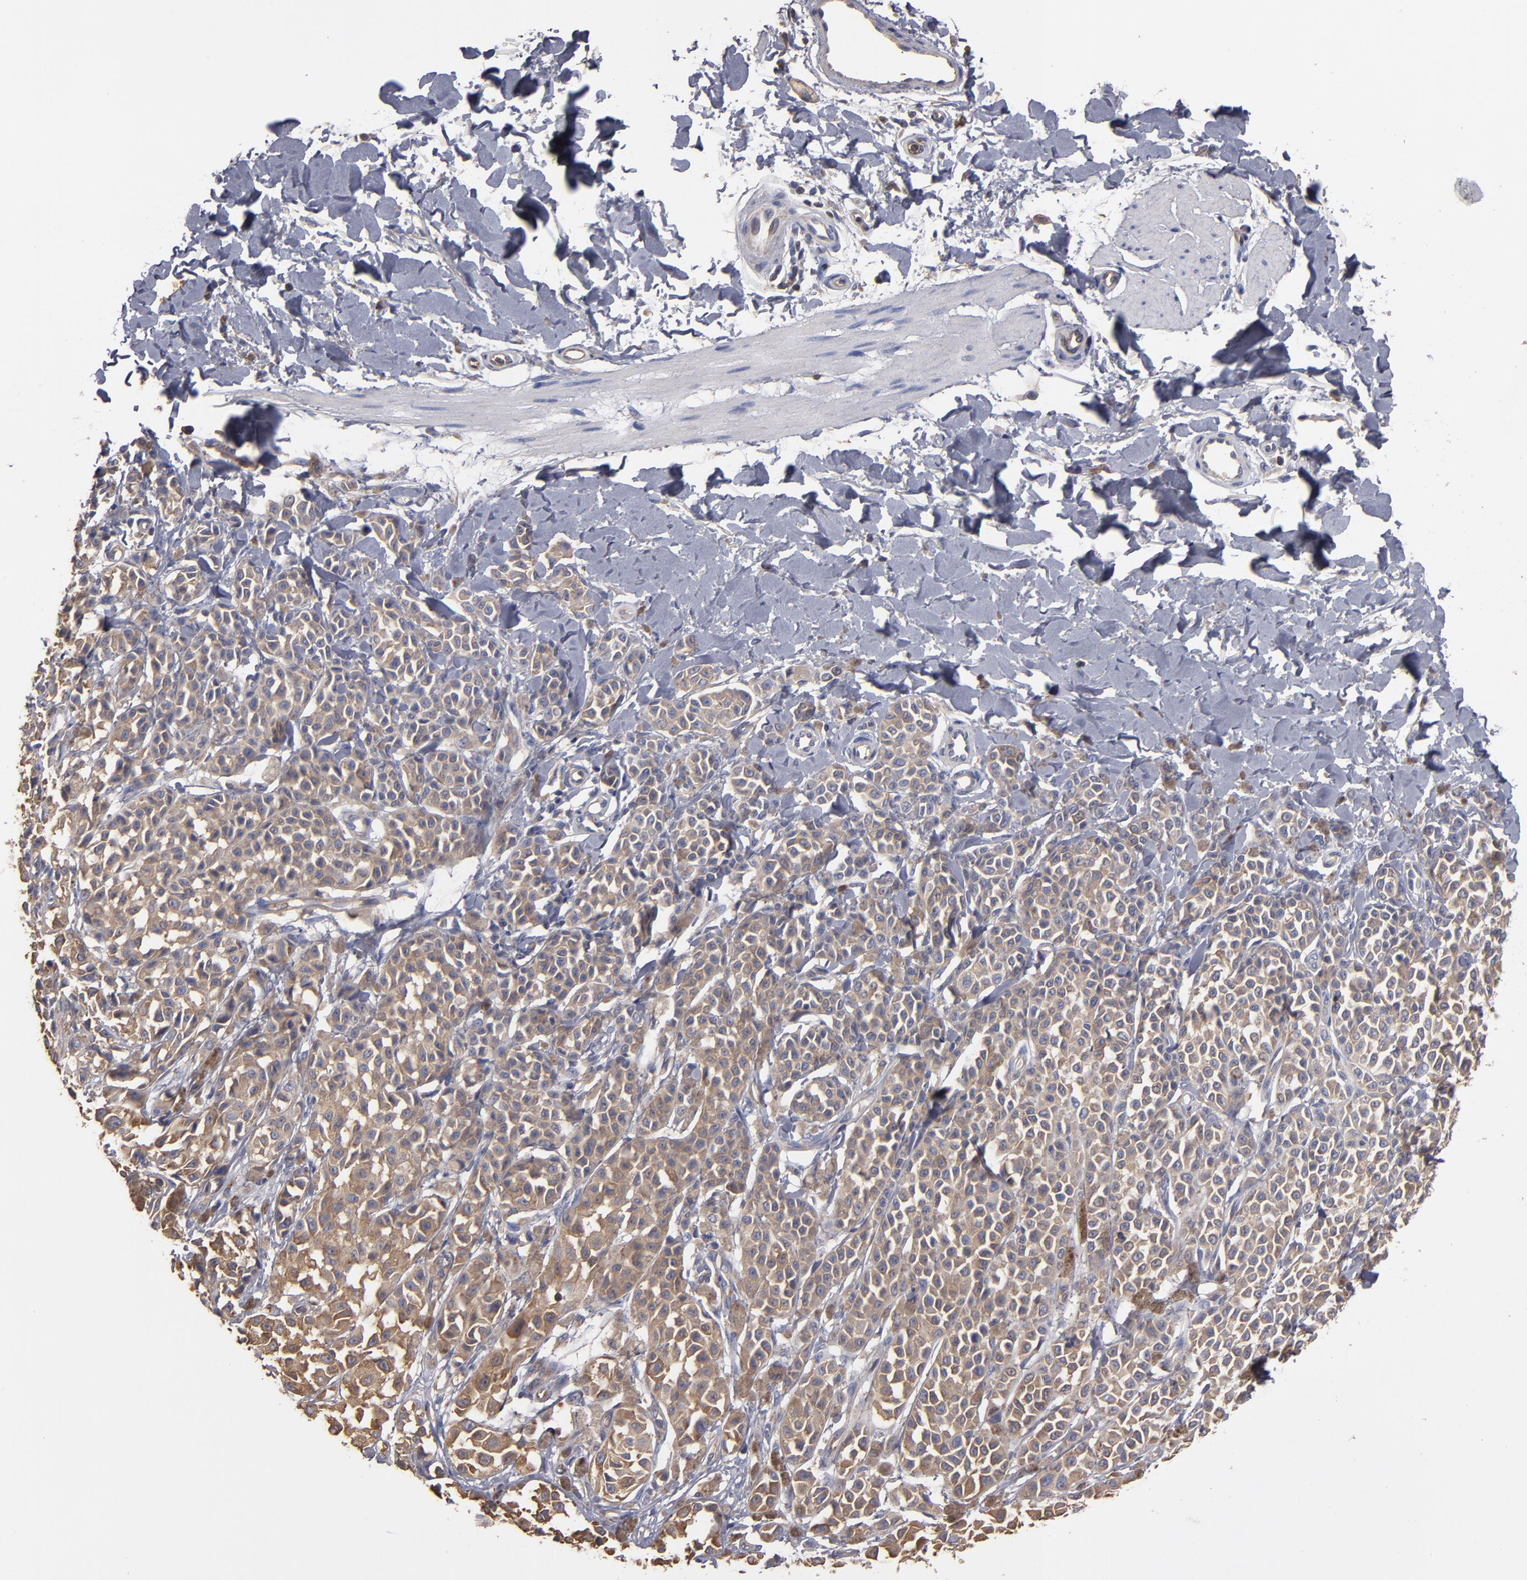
{"staining": {"intensity": "moderate", "quantity": ">75%", "location": "cytoplasmic/membranous"}, "tissue": "melanoma", "cell_type": "Tumor cells", "image_type": "cancer", "snomed": [{"axis": "morphology", "description": "Malignant melanoma, NOS"}, {"axis": "topography", "description": "Skin"}], "caption": "An IHC micrograph of tumor tissue is shown. Protein staining in brown shows moderate cytoplasmic/membranous positivity in malignant melanoma within tumor cells. (DAB = brown stain, brightfield microscopy at high magnification).", "gene": "ESYT2", "patient": {"sex": "female", "age": 38}}